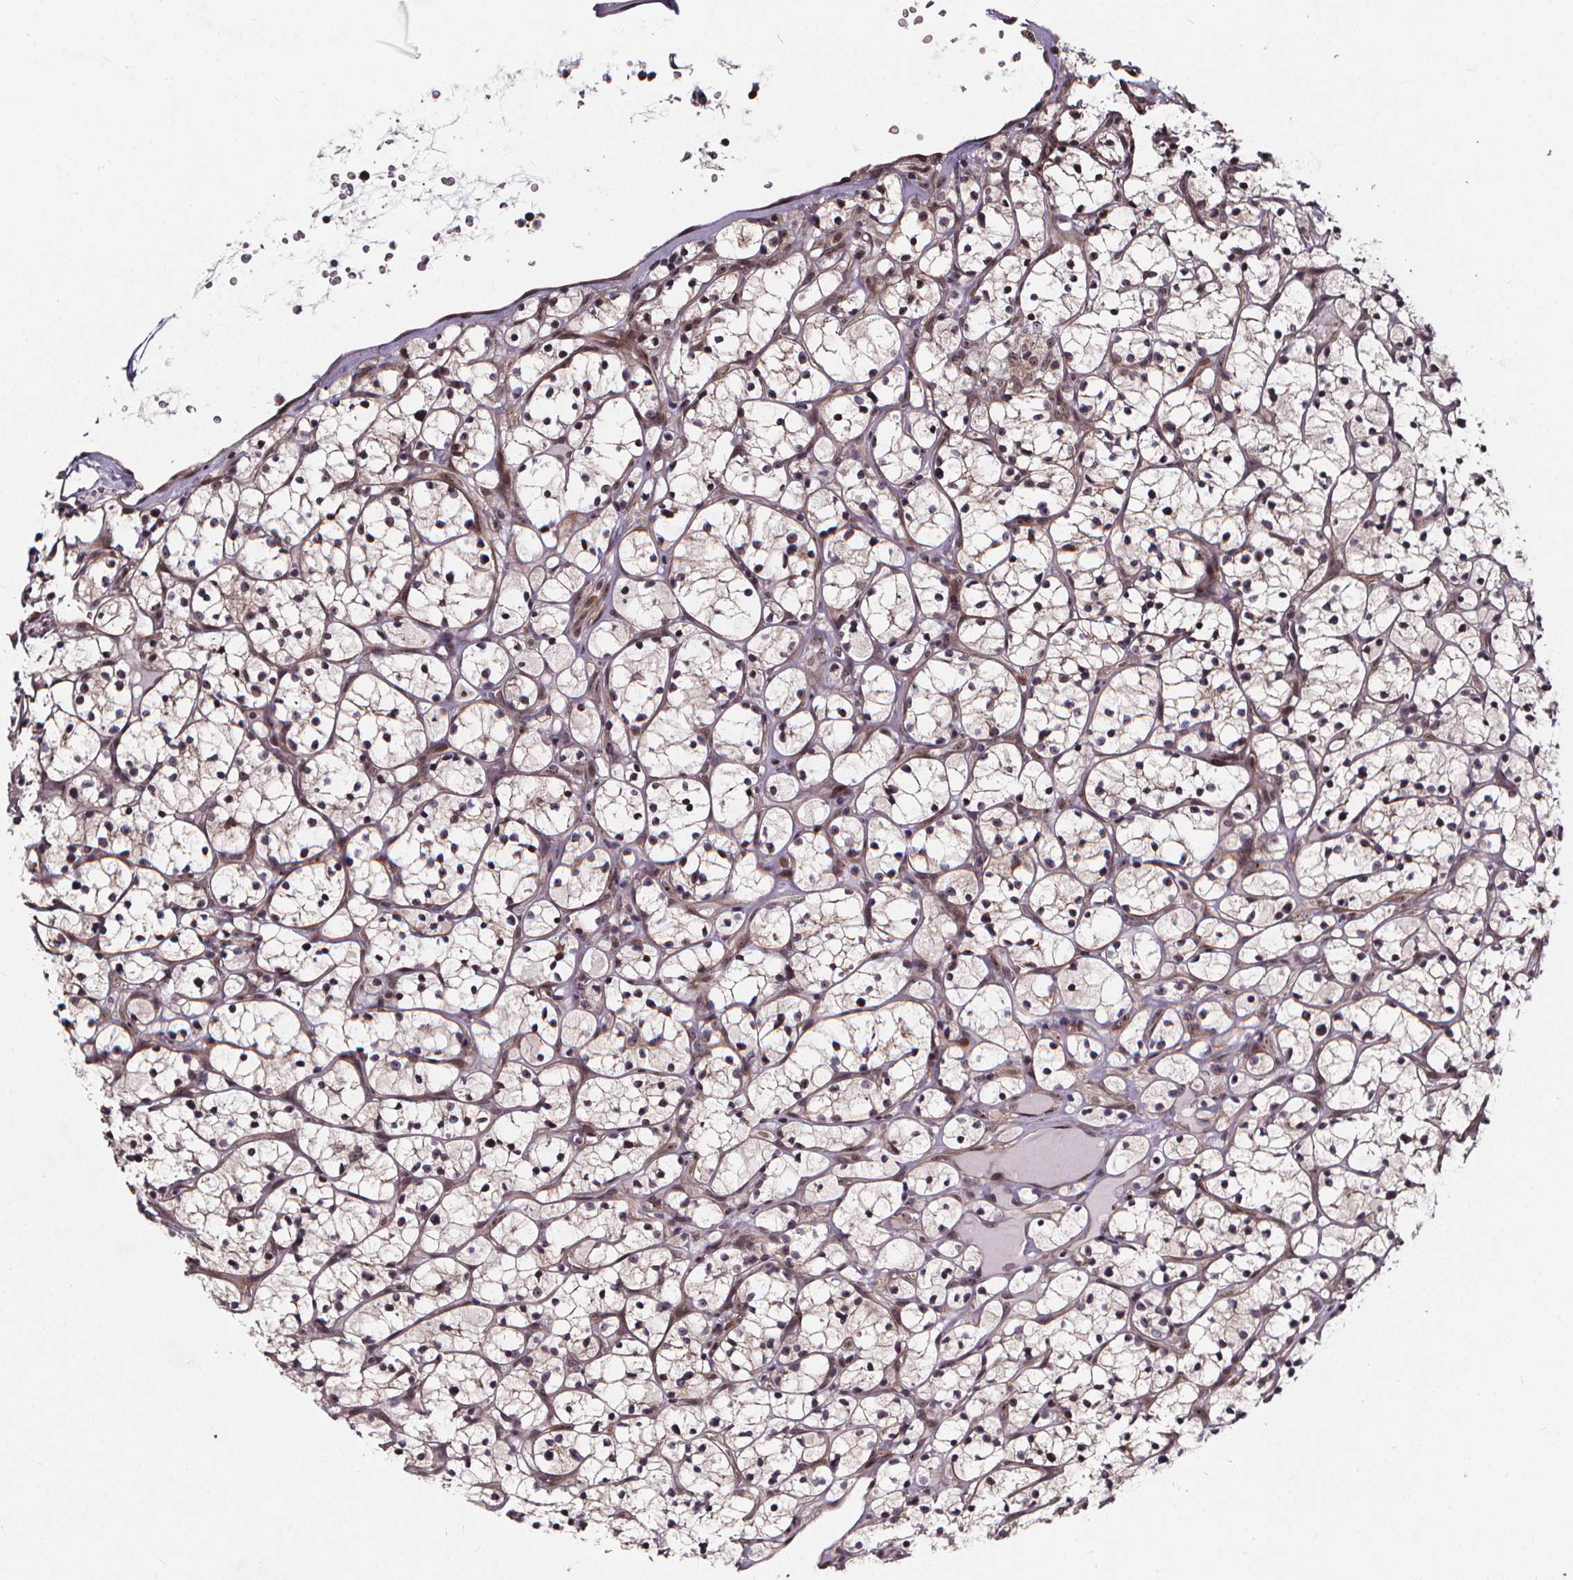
{"staining": {"intensity": "negative", "quantity": "none", "location": "none"}, "tissue": "renal cancer", "cell_type": "Tumor cells", "image_type": "cancer", "snomed": [{"axis": "morphology", "description": "Adenocarcinoma, NOS"}, {"axis": "topography", "description": "Kidney"}], "caption": "Protein analysis of renal cancer (adenocarcinoma) demonstrates no significant positivity in tumor cells.", "gene": "DDIT3", "patient": {"sex": "female", "age": 64}}